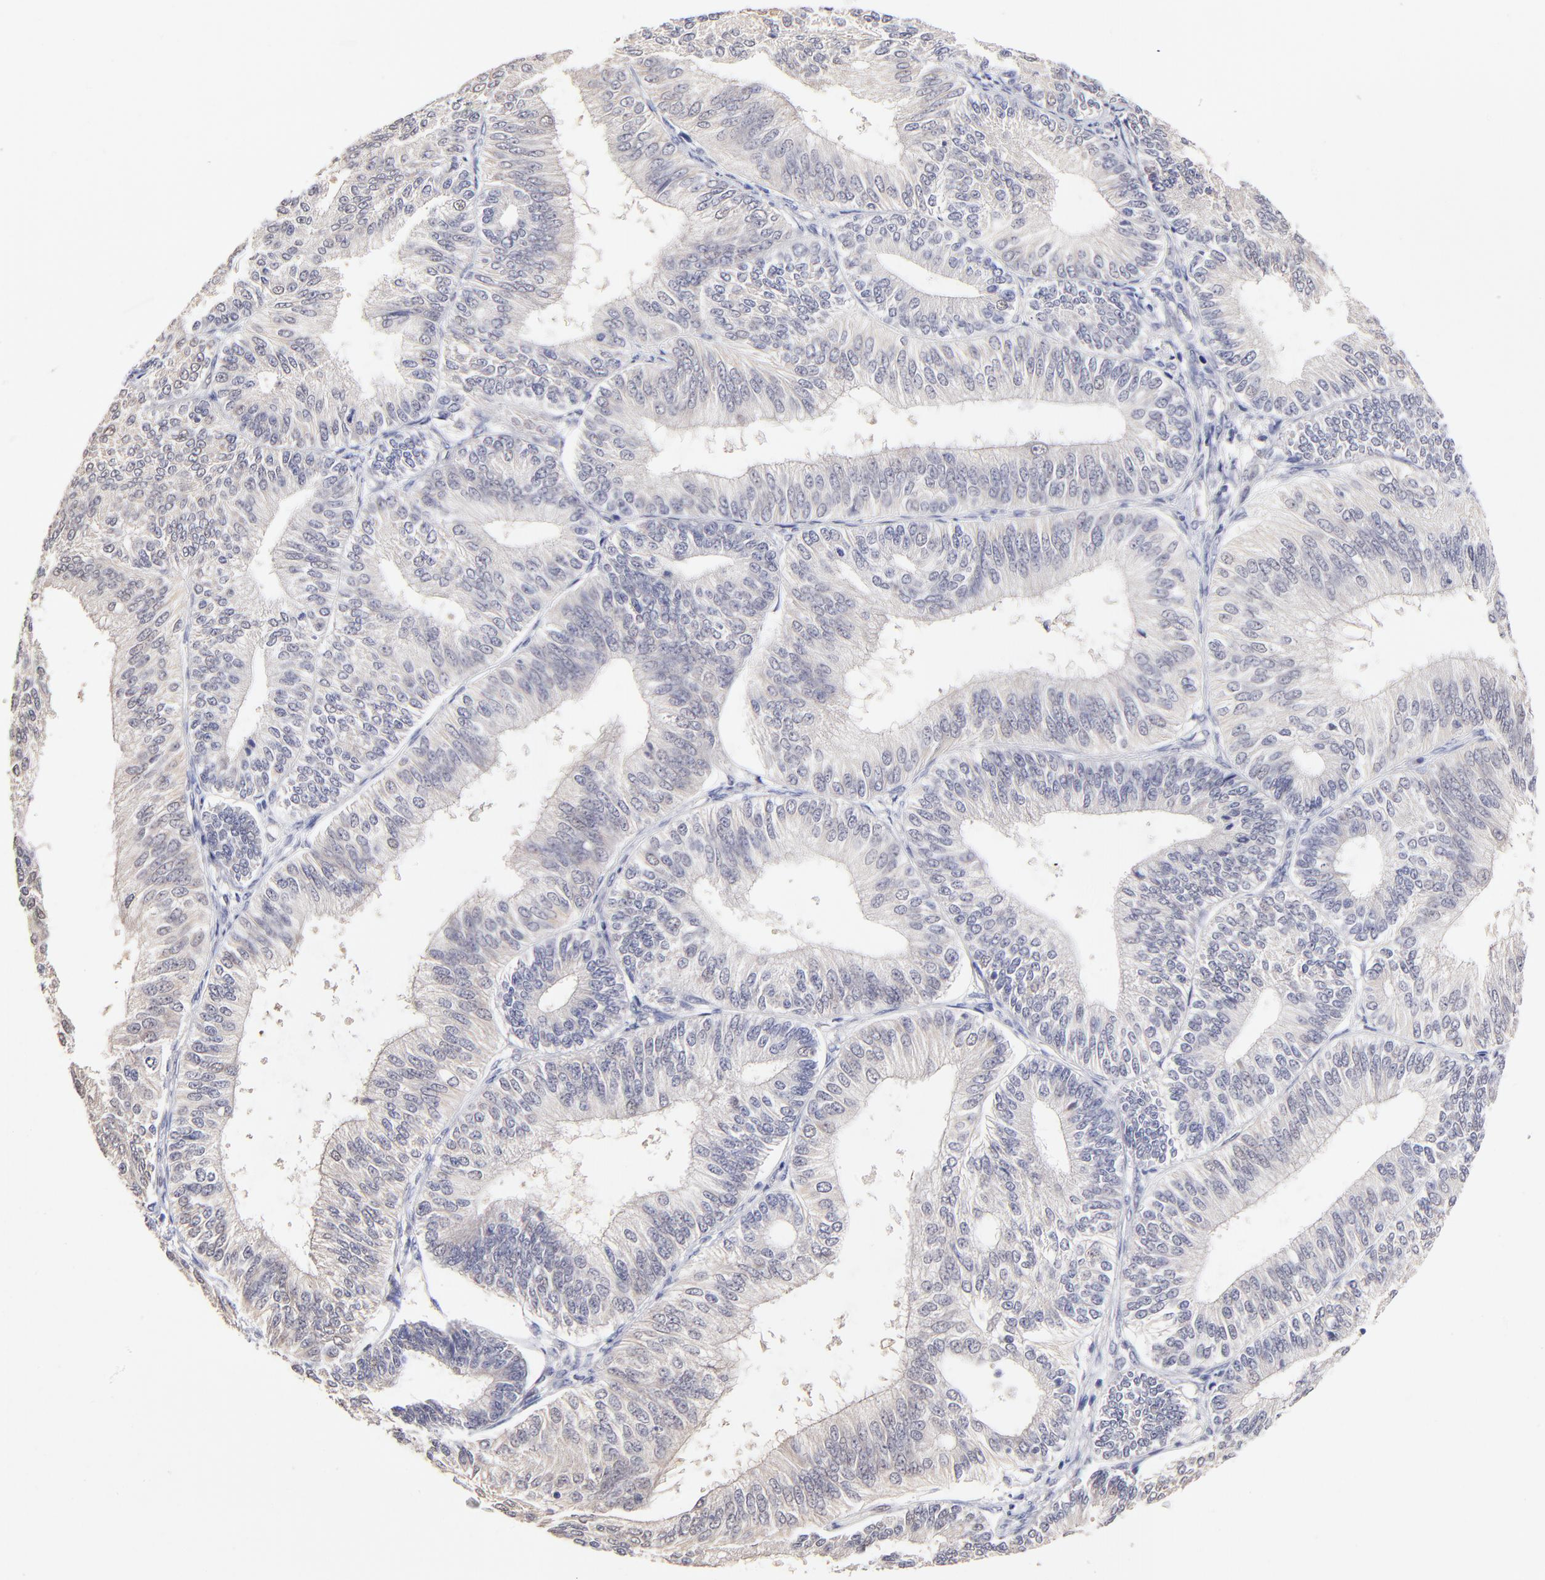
{"staining": {"intensity": "weak", "quantity": "<25%", "location": "cytoplasmic/membranous"}, "tissue": "endometrial cancer", "cell_type": "Tumor cells", "image_type": "cancer", "snomed": [{"axis": "morphology", "description": "Adenocarcinoma, NOS"}, {"axis": "topography", "description": "Endometrium"}], "caption": "There is no significant staining in tumor cells of endometrial adenocarcinoma.", "gene": "ZNF10", "patient": {"sex": "female", "age": 55}}